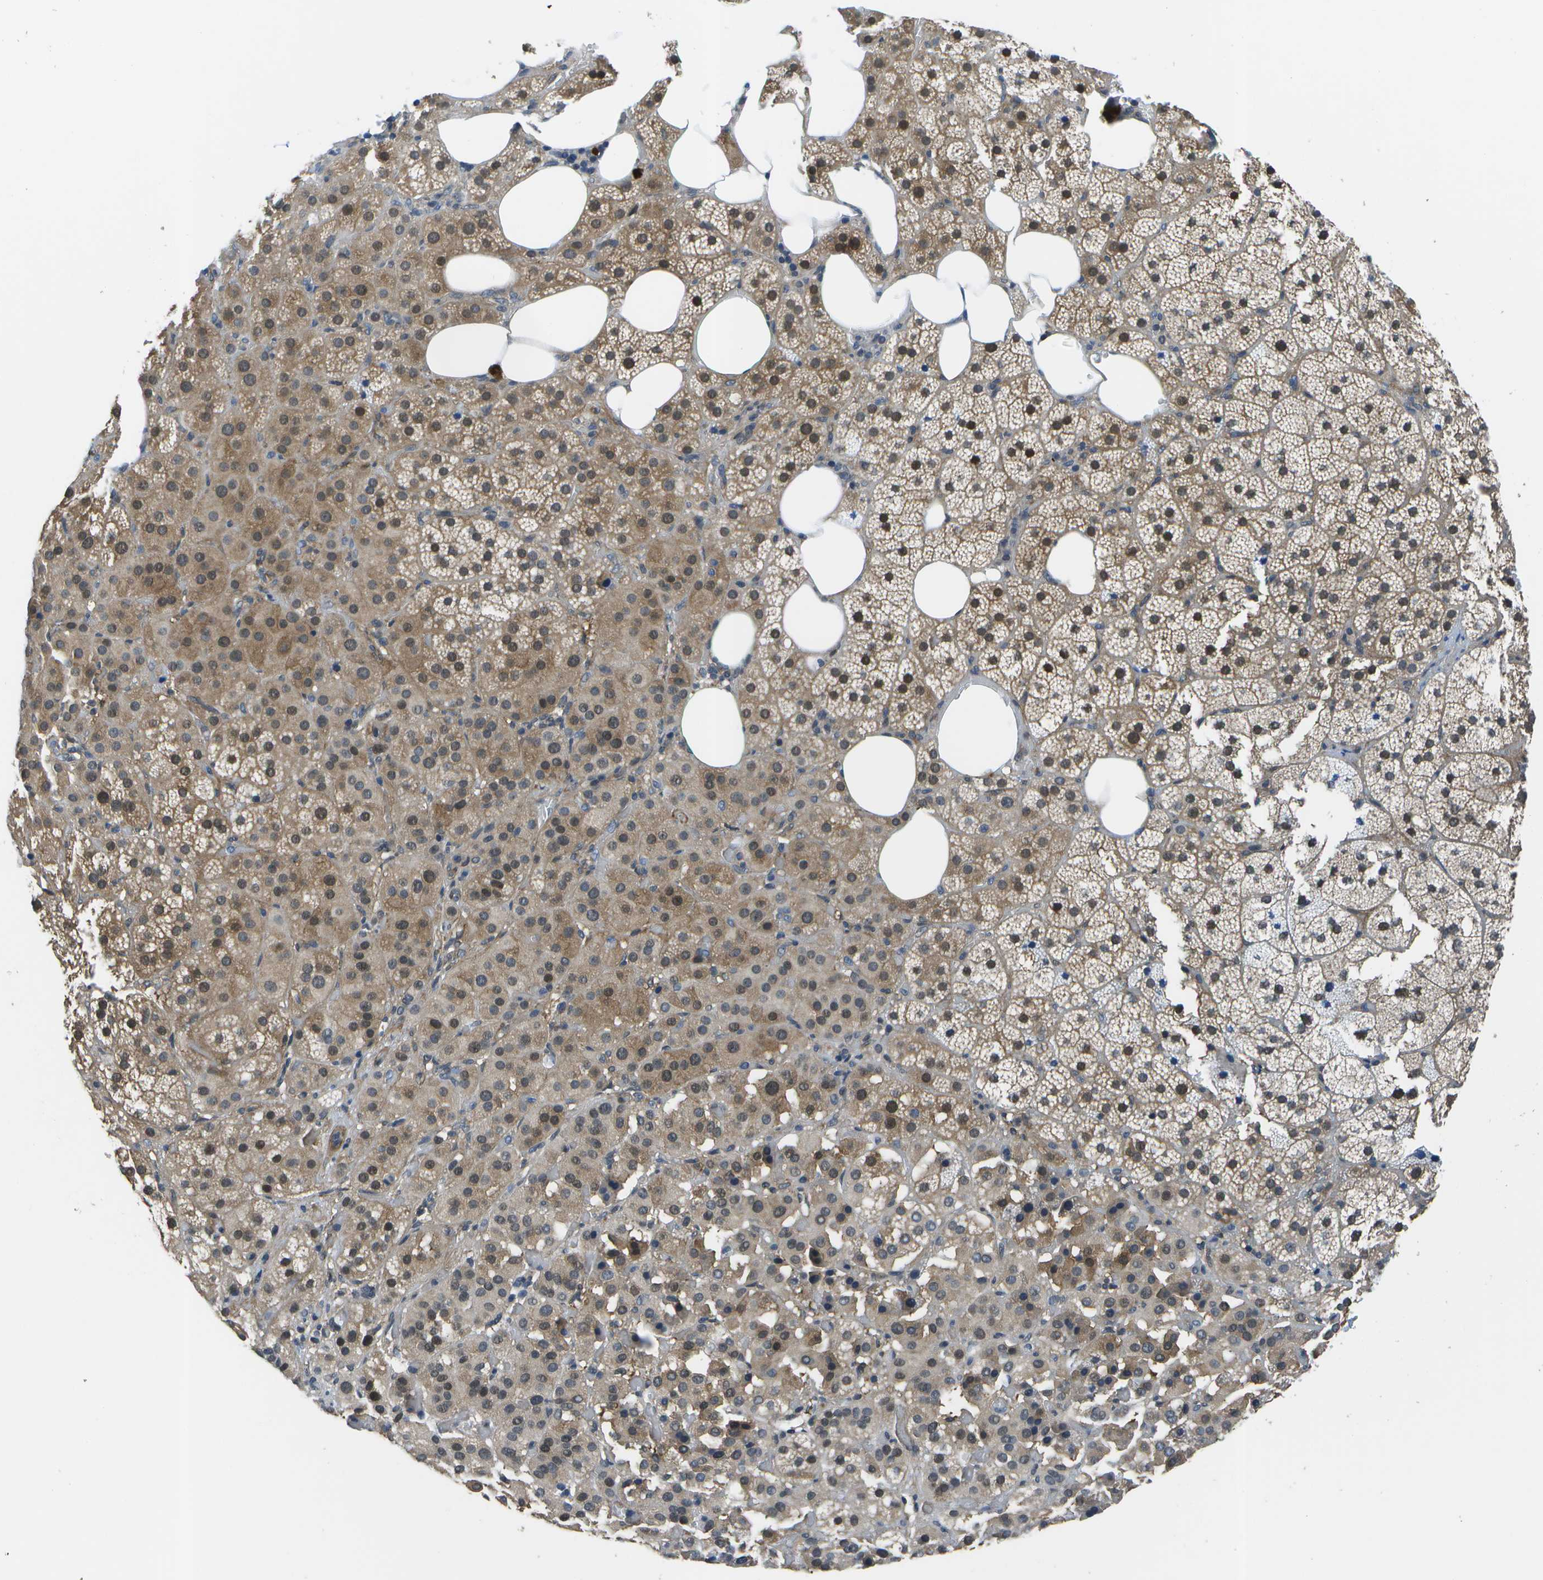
{"staining": {"intensity": "moderate", "quantity": ">75%", "location": "cytoplasmic/membranous,nuclear"}, "tissue": "adrenal gland", "cell_type": "Glandular cells", "image_type": "normal", "snomed": [{"axis": "morphology", "description": "Normal tissue, NOS"}, {"axis": "topography", "description": "Adrenal gland"}], "caption": "Immunohistochemistry photomicrograph of normal human adrenal gland stained for a protein (brown), which shows medium levels of moderate cytoplasmic/membranous,nuclear expression in about >75% of glandular cells.", "gene": "ENPP5", "patient": {"sex": "female", "age": 59}}